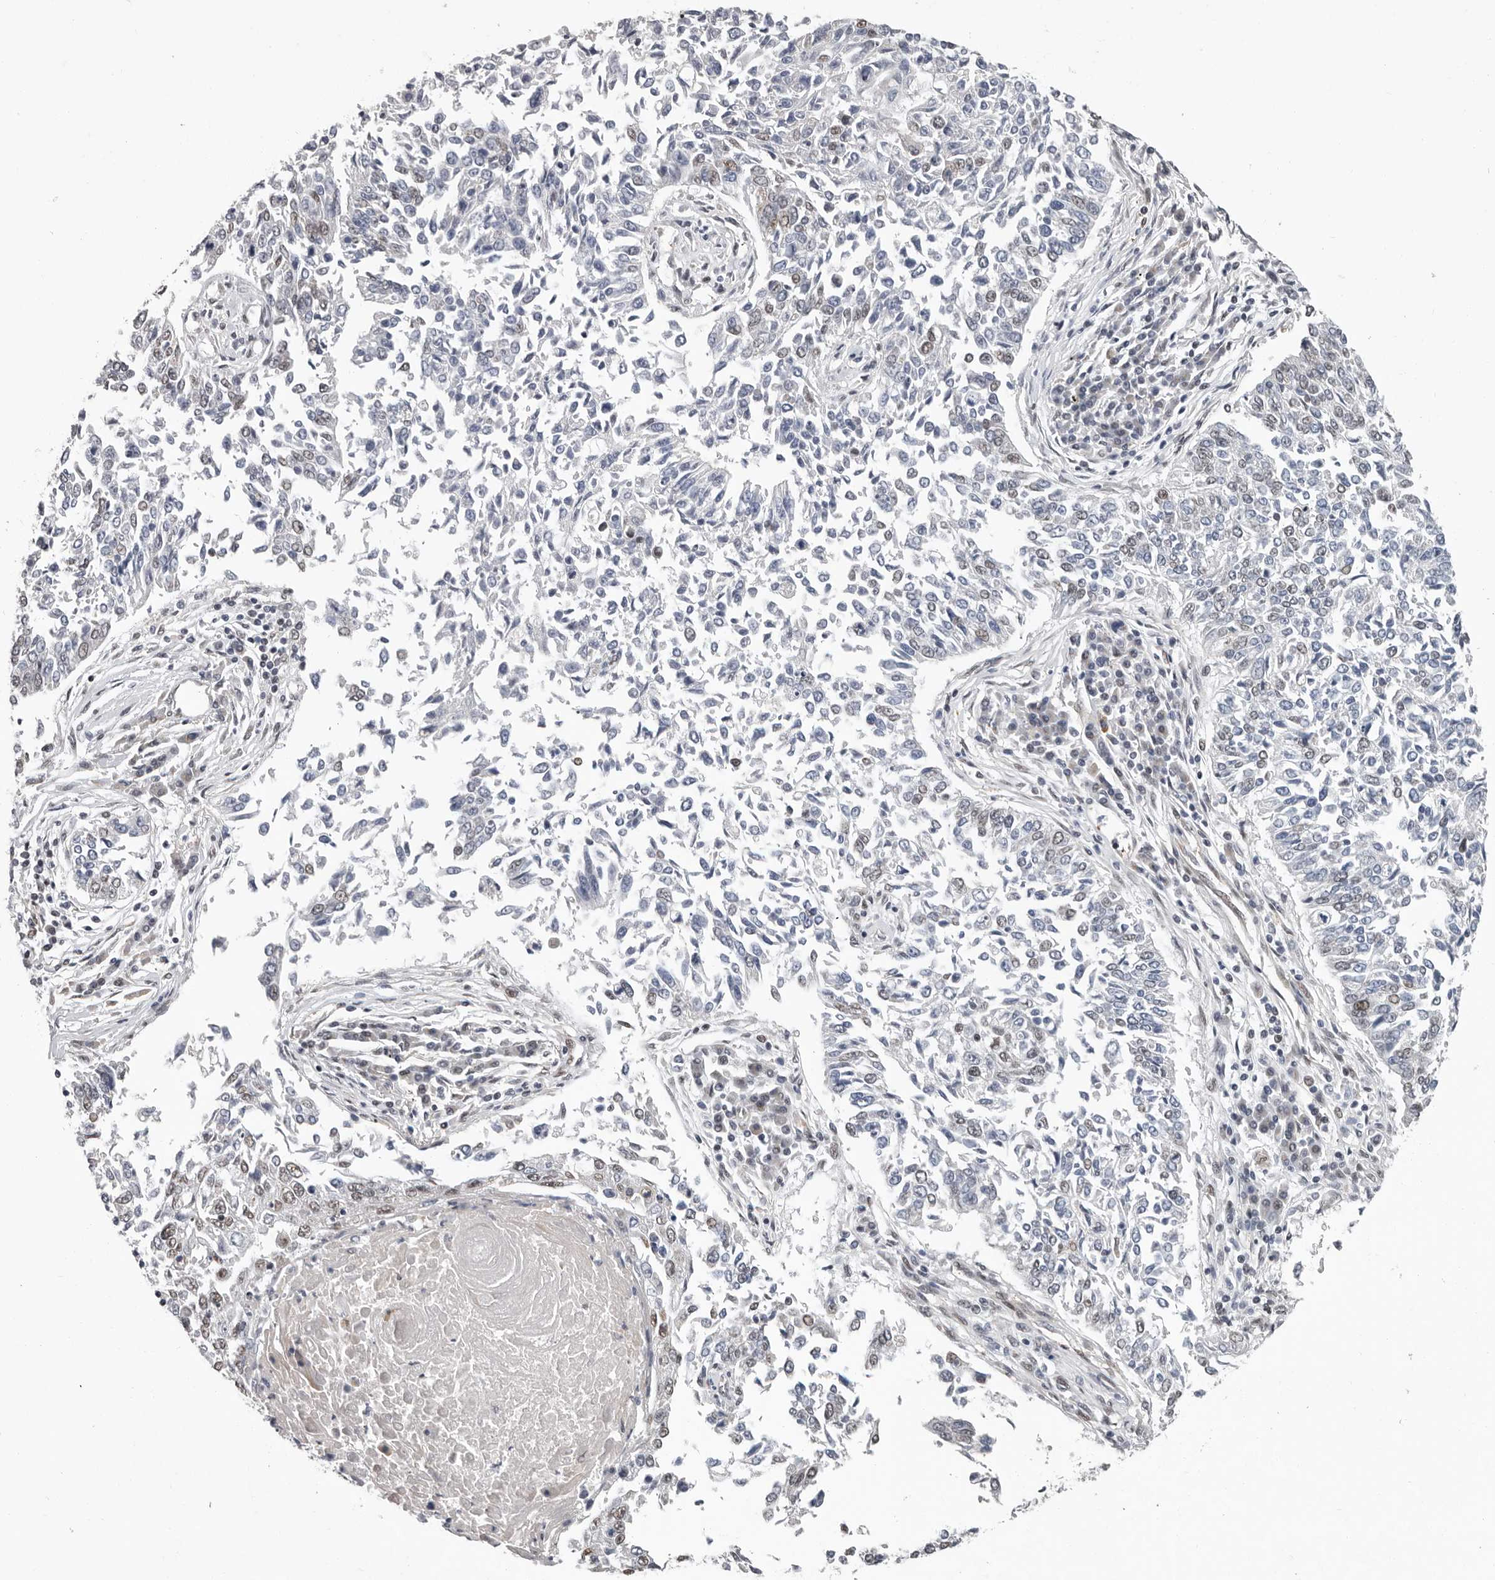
{"staining": {"intensity": "weak", "quantity": "<25%", "location": "nuclear"}, "tissue": "lung cancer", "cell_type": "Tumor cells", "image_type": "cancer", "snomed": [{"axis": "morphology", "description": "Normal tissue, NOS"}, {"axis": "morphology", "description": "Squamous cell carcinoma, NOS"}, {"axis": "topography", "description": "Cartilage tissue"}, {"axis": "topography", "description": "Bronchus"}, {"axis": "topography", "description": "Lung"}, {"axis": "topography", "description": "Peripheral nerve tissue"}], "caption": "Lung cancer was stained to show a protein in brown. There is no significant positivity in tumor cells. (DAB IHC, high magnification).", "gene": "RALGPS2", "patient": {"sex": "female", "age": 49}}